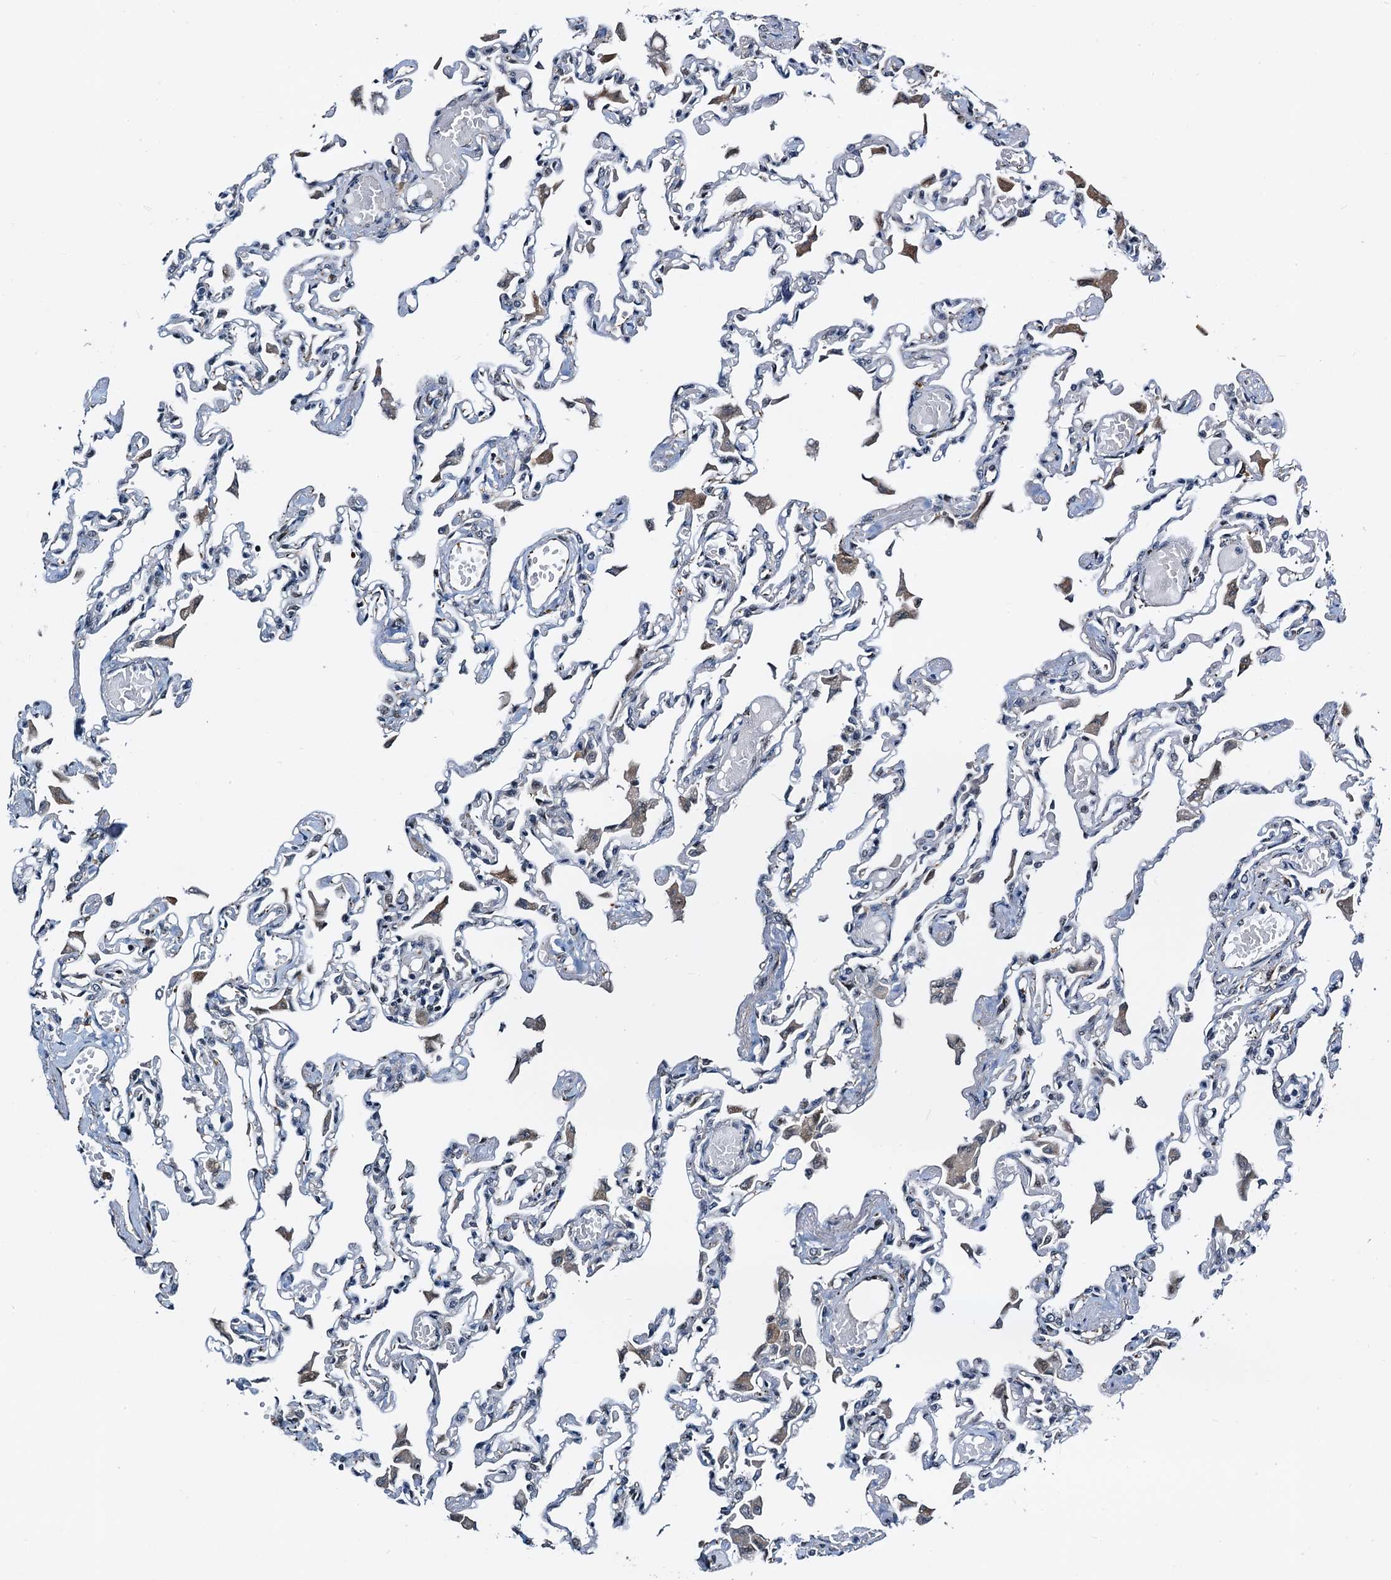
{"staining": {"intensity": "negative", "quantity": "none", "location": "none"}, "tissue": "lung", "cell_type": "Alveolar cells", "image_type": "normal", "snomed": [{"axis": "morphology", "description": "Normal tissue, NOS"}, {"axis": "topography", "description": "Bronchus"}, {"axis": "topography", "description": "Lung"}], "caption": "High power microscopy micrograph of an immunohistochemistry (IHC) histopathology image of normal lung, revealing no significant staining in alveolar cells.", "gene": "FAM222A", "patient": {"sex": "female", "age": 49}}